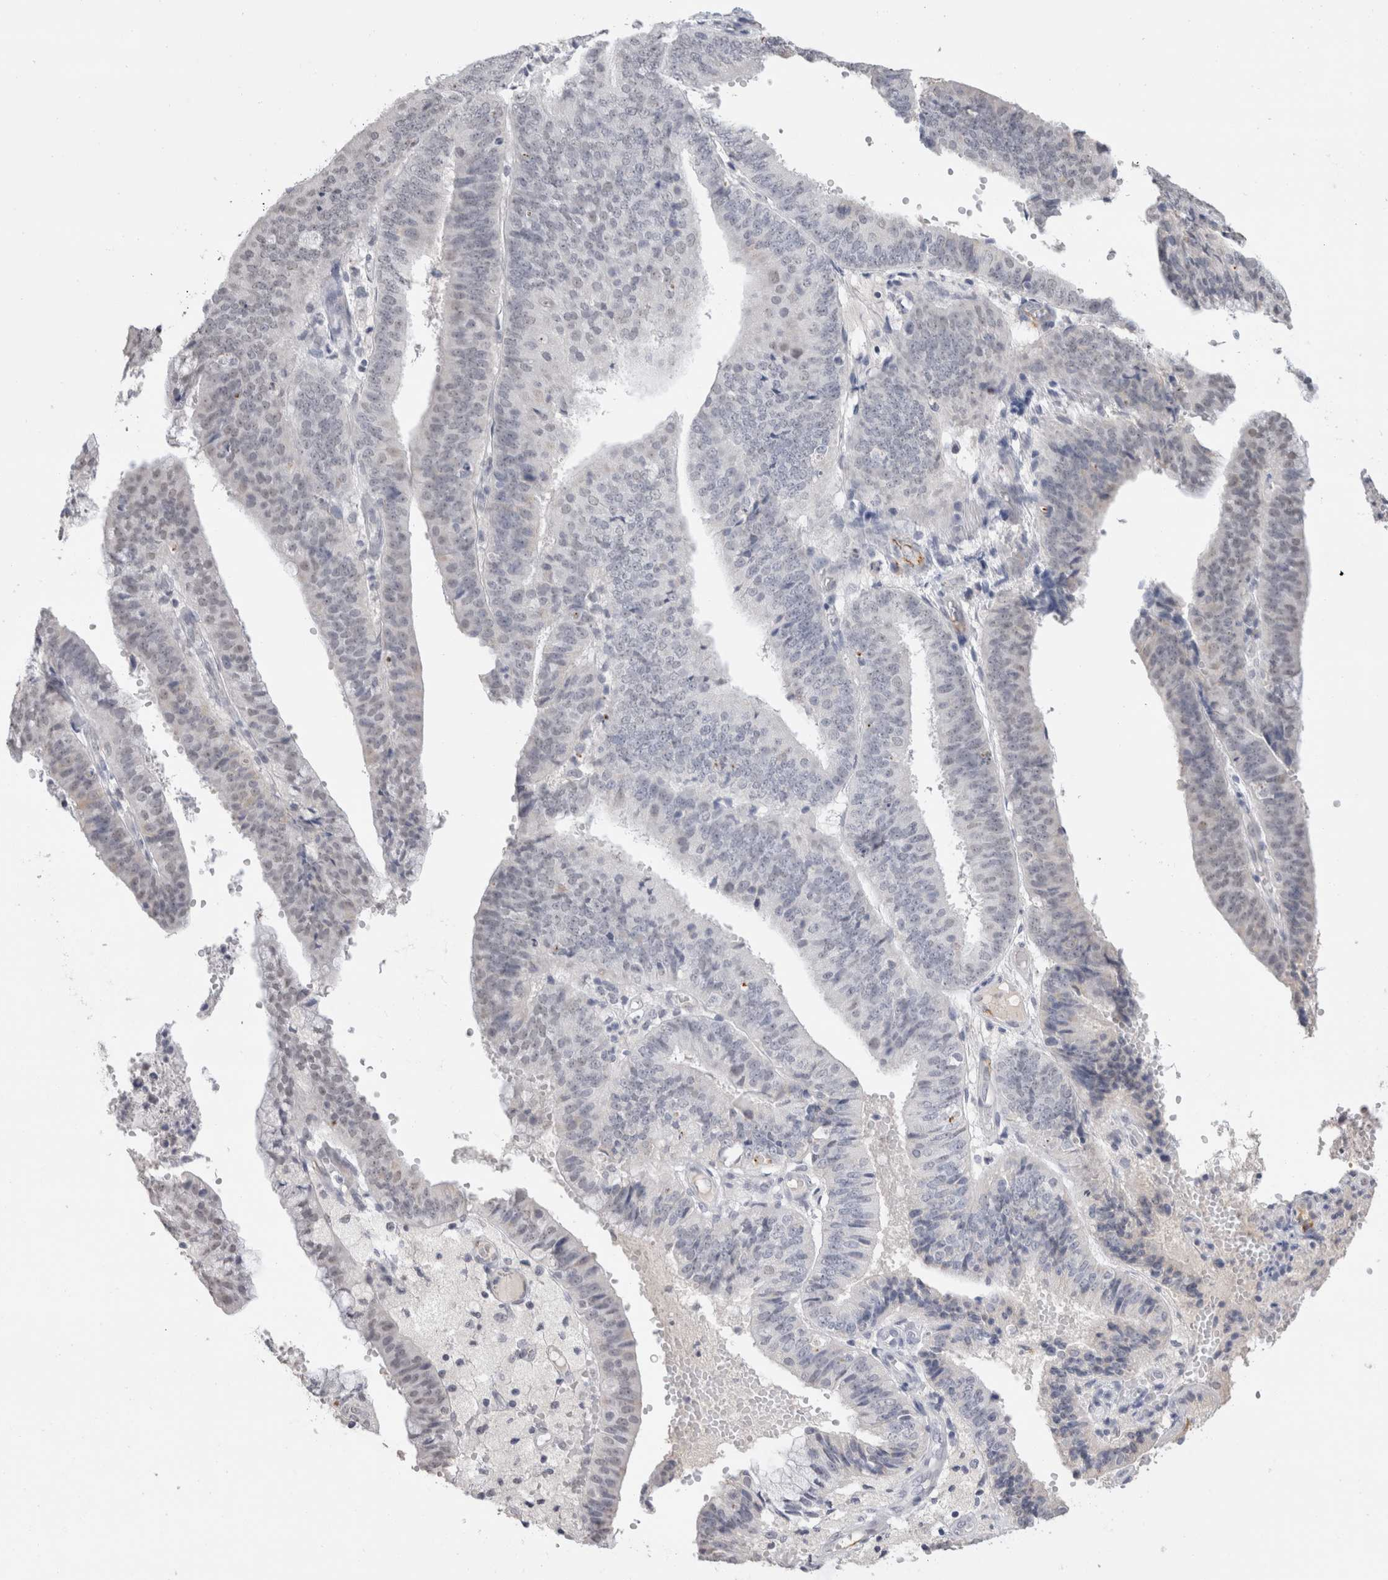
{"staining": {"intensity": "negative", "quantity": "none", "location": "none"}, "tissue": "endometrial cancer", "cell_type": "Tumor cells", "image_type": "cancer", "snomed": [{"axis": "morphology", "description": "Adenocarcinoma, NOS"}, {"axis": "topography", "description": "Endometrium"}], "caption": "The histopathology image exhibits no staining of tumor cells in adenocarcinoma (endometrial).", "gene": "CADM3", "patient": {"sex": "female", "age": 63}}